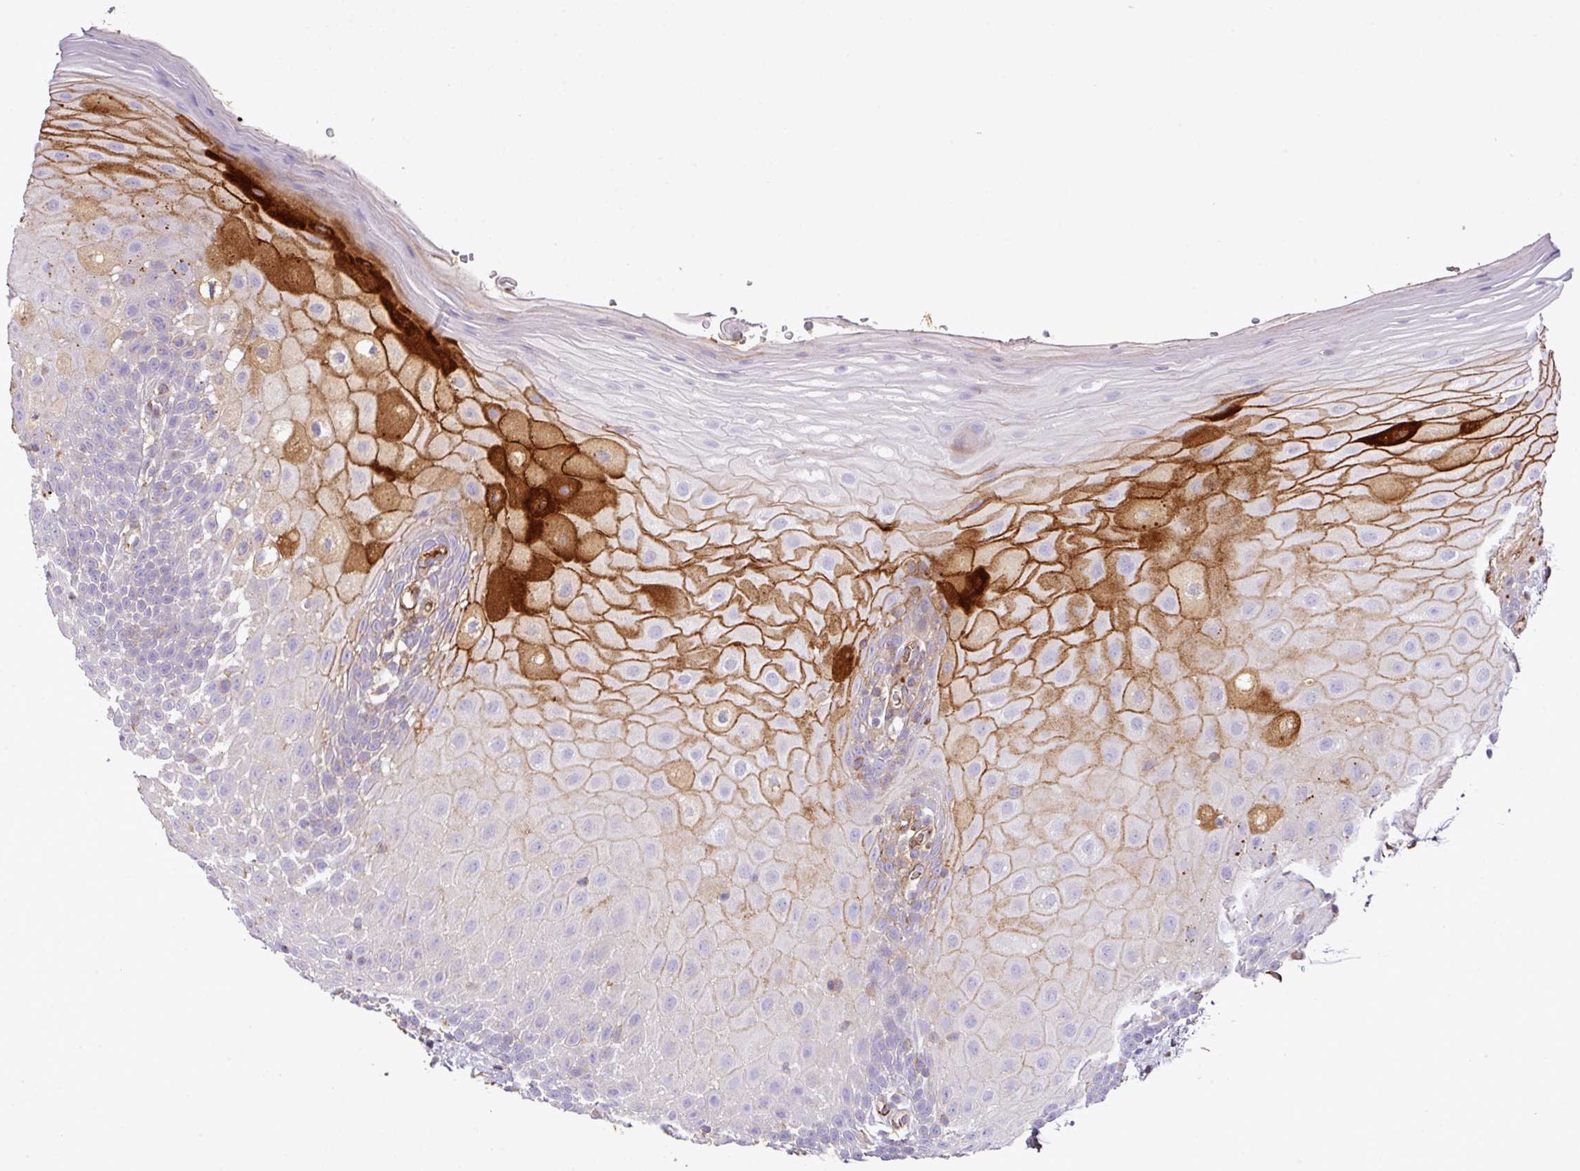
{"staining": {"intensity": "strong", "quantity": "<25%", "location": "cytoplasmic/membranous"}, "tissue": "oral mucosa", "cell_type": "Squamous epithelial cells", "image_type": "normal", "snomed": [{"axis": "morphology", "description": "Normal tissue, NOS"}, {"axis": "morphology", "description": "Squamous cell carcinoma, NOS"}, {"axis": "topography", "description": "Oral tissue"}, {"axis": "topography", "description": "Tounge, NOS"}, {"axis": "topography", "description": "Head-Neck"}], "caption": "A photomicrograph showing strong cytoplasmic/membranous positivity in about <25% of squamous epithelial cells in benign oral mucosa, as visualized by brown immunohistochemical staining.", "gene": "CTXN2", "patient": {"sex": "male", "age": 76}}